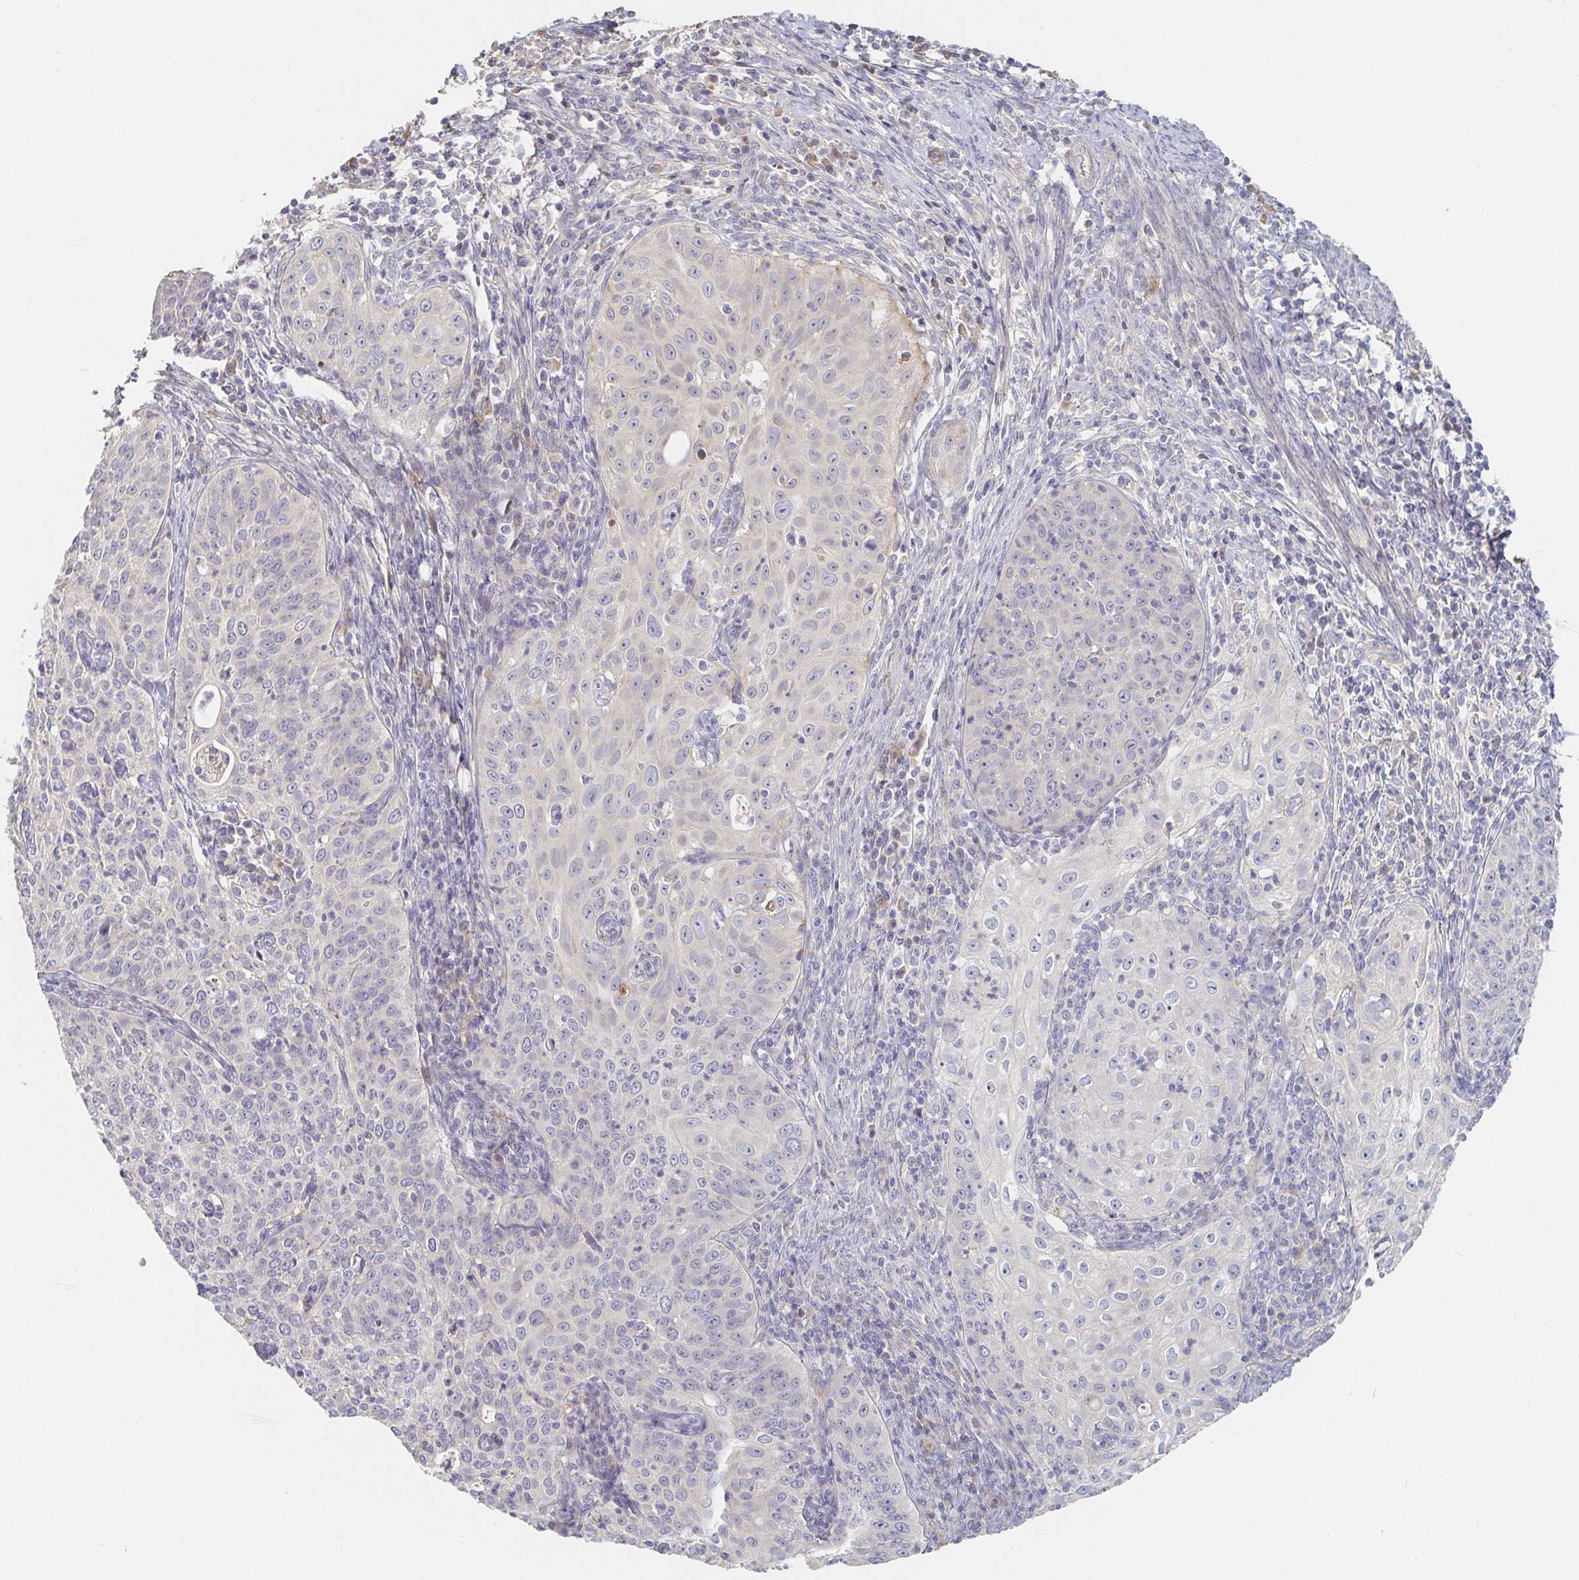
{"staining": {"intensity": "negative", "quantity": "none", "location": "none"}, "tissue": "cervical cancer", "cell_type": "Tumor cells", "image_type": "cancer", "snomed": [{"axis": "morphology", "description": "Squamous cell carcinoma, NOS"}, {"axis": "topography", "description": "Cervix"}], "caption": "A micrograph of cervical squamous cell carcinoma stained for a protein reveals no brown staining in tumor cells. The staining was performed using DAB (3,3'-diaminobenzidine) to visualize the protein expression in brown, while the nuclei were stained in blue with hematoxylin (Magnification: 20x).", "gene": "NME9", "patient": {"sex": "female", "age": 30}}